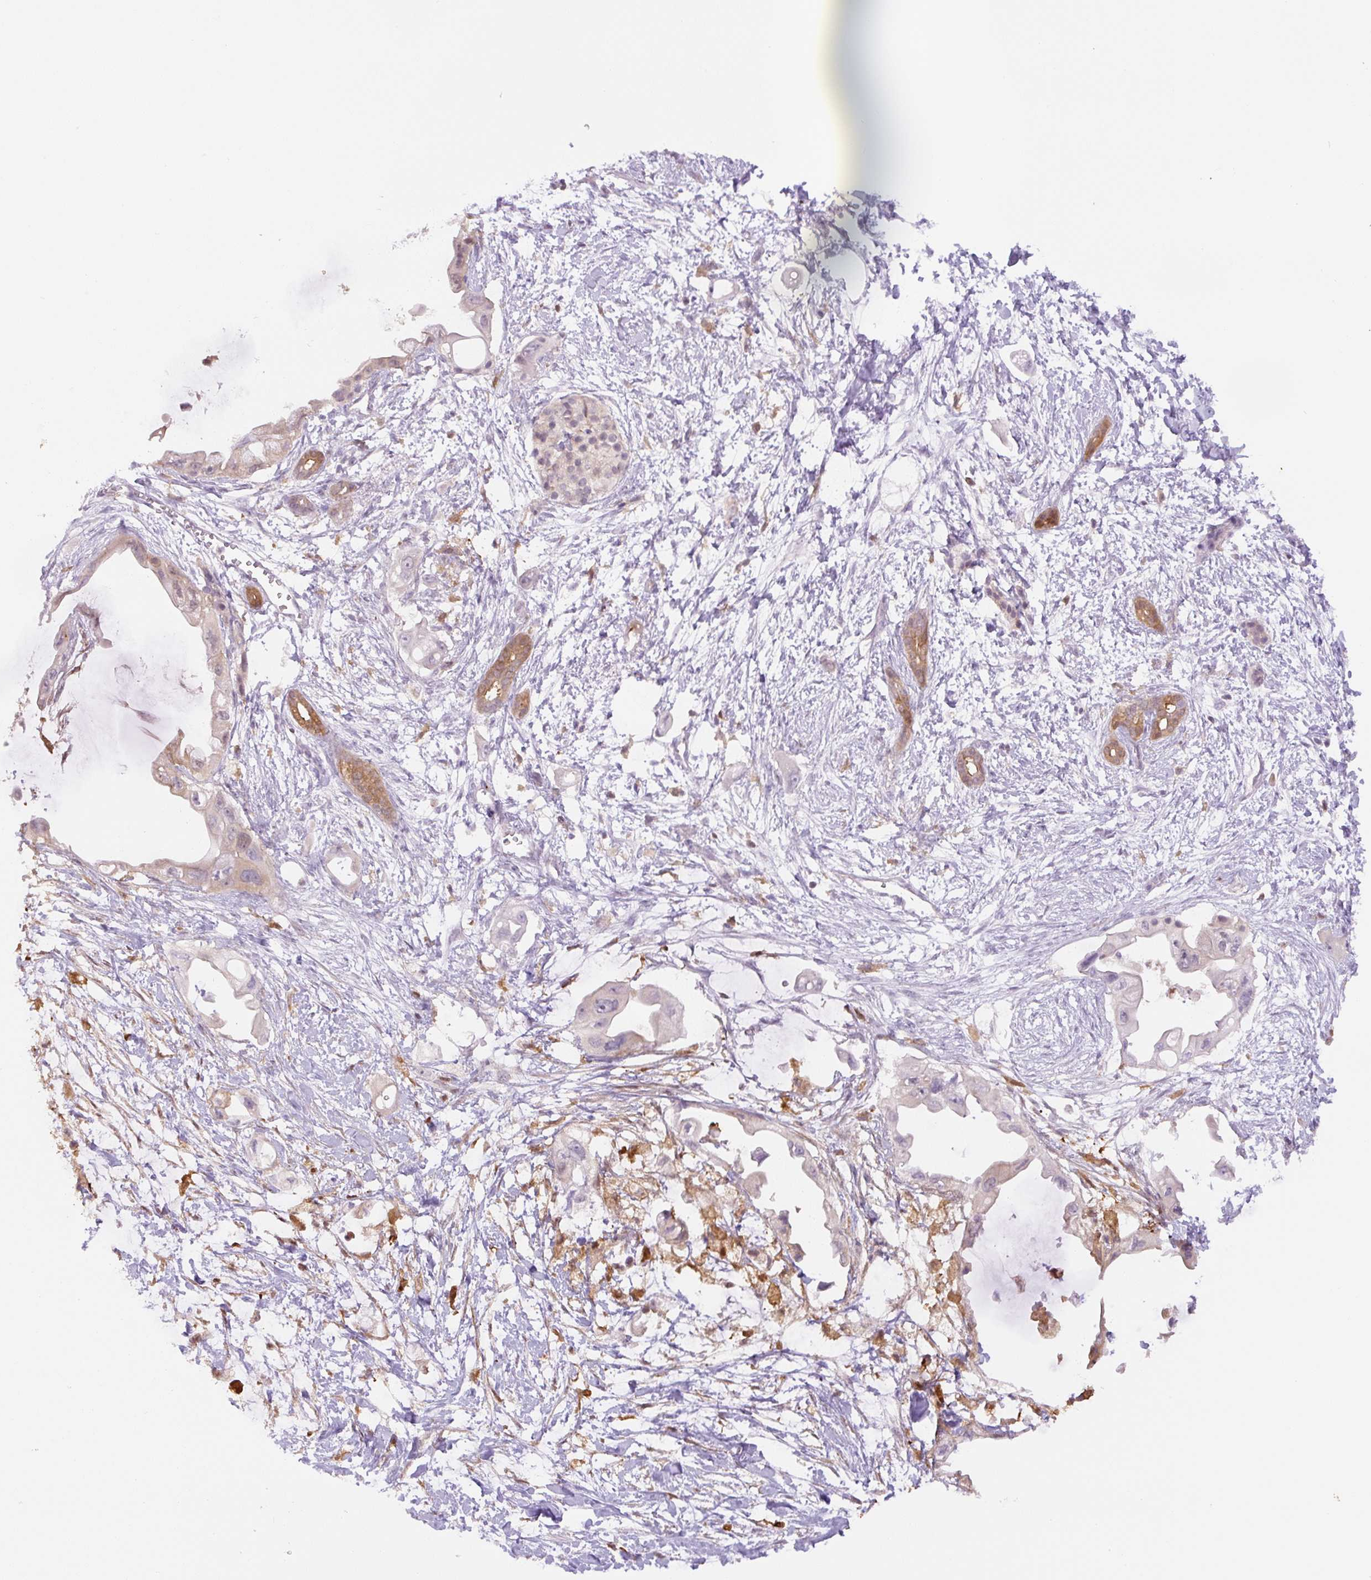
{"staining": {"intensity": "negative", "quantity": "none", "location": "none"}, "tissue": "pancreatic cancer", "cell_type": "Tumor cells", "image_type": "cancer", "snomed": [{"axis": "morphology", "description": "Adenocarcinoma, NOS"}, {"axis": "topography", "description": "Pancreas"}], "caption": "Pancreatic cancer (adenocarcinoma) was stained to show a protein in brown. There is no significant staining in tumor cells.", "gene": "SPSB2", "patient": {"sex": "male", "age": 61}}